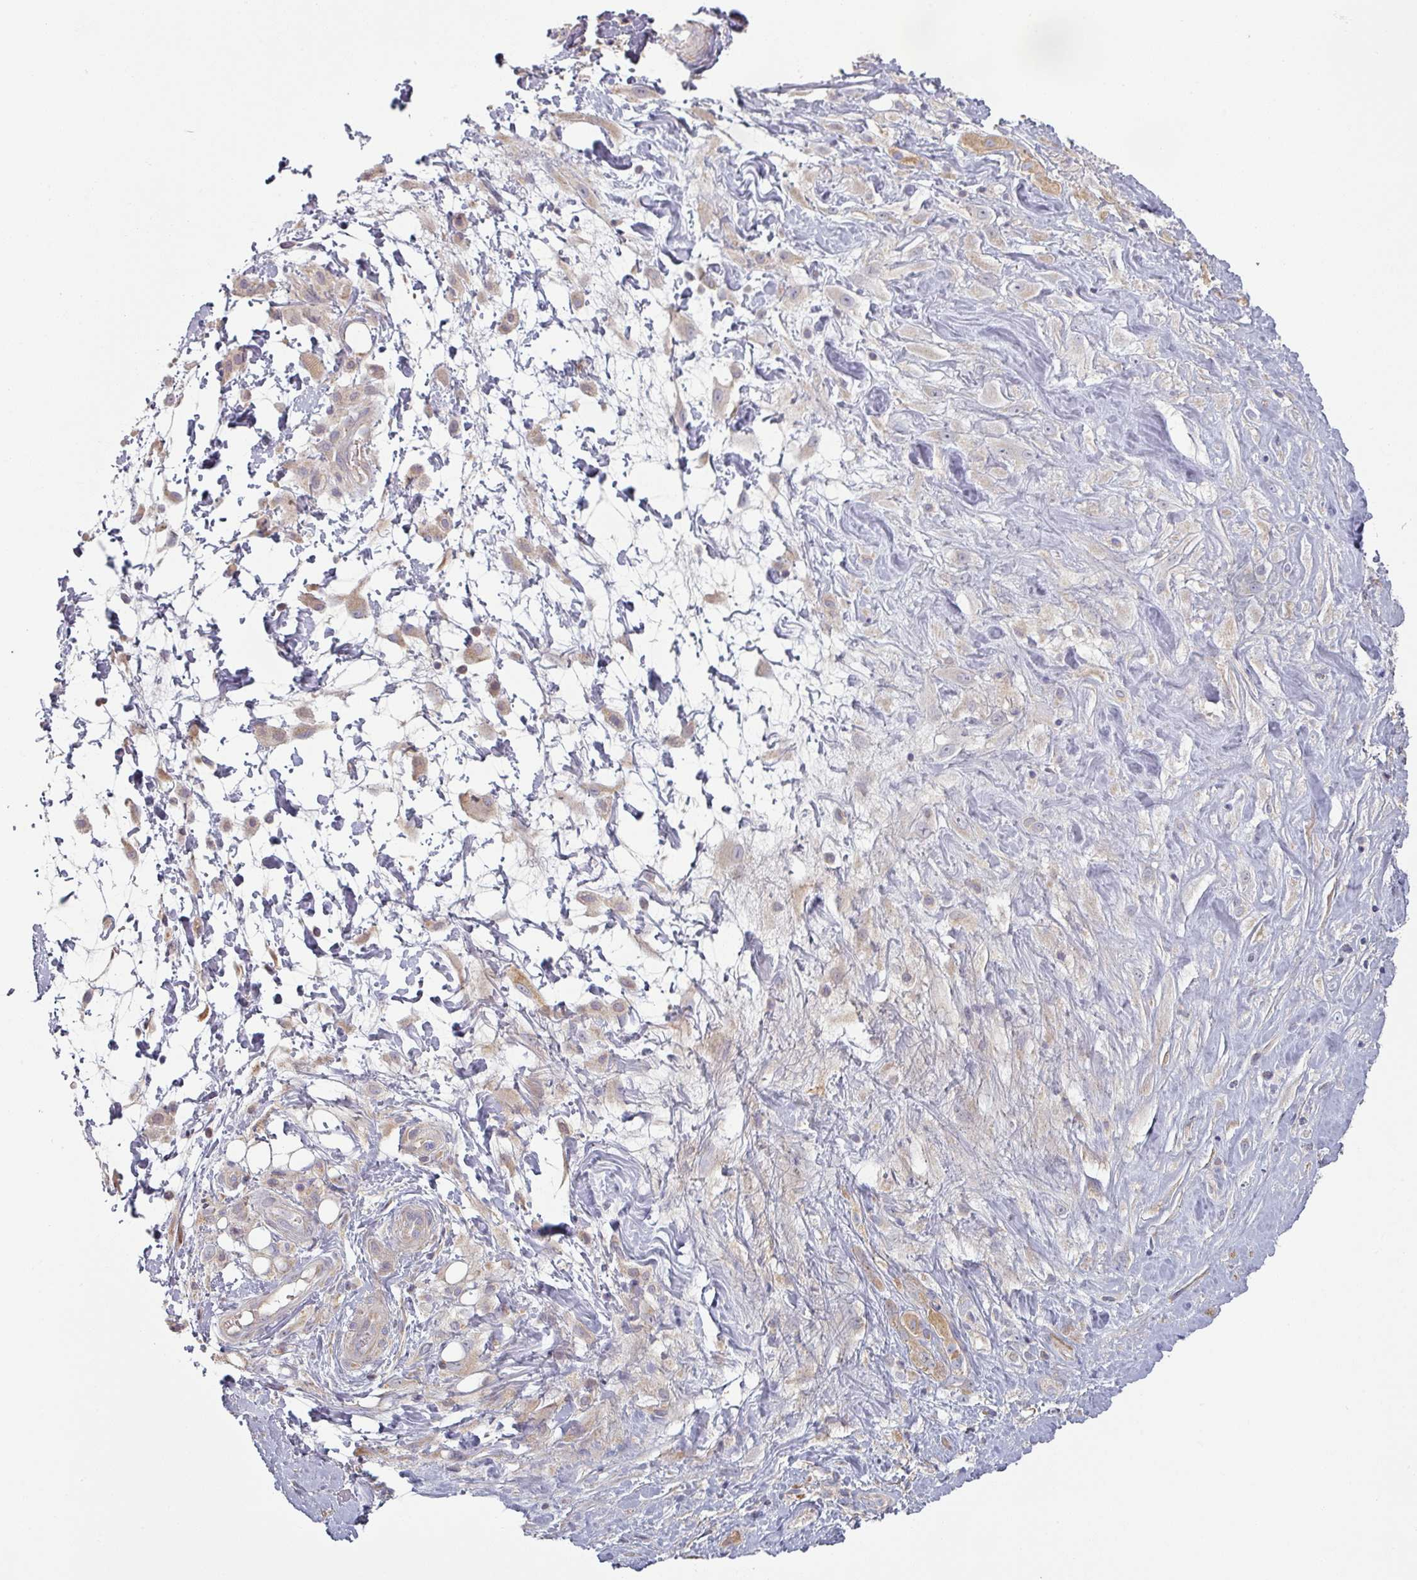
{"staining": {"intensity": "weak", "quantity": "<25%", "location": "cytoplasmic/membranous"}, "tissue": "skin cancer", "cell_type": "Tumor cells", "image_type": "cancer", "snomed": [{"axis": "morphology", "description": "Squamous cell carcinoma, NOS"}, {"axis": "topography", "description": "Skin"}], "caption": "This is an IHC histopathology image of skin cancer. There is no expression in tumor cells.", "gene": "PLEKHJ1", "patient": {"sex": "male", "age": 82}}